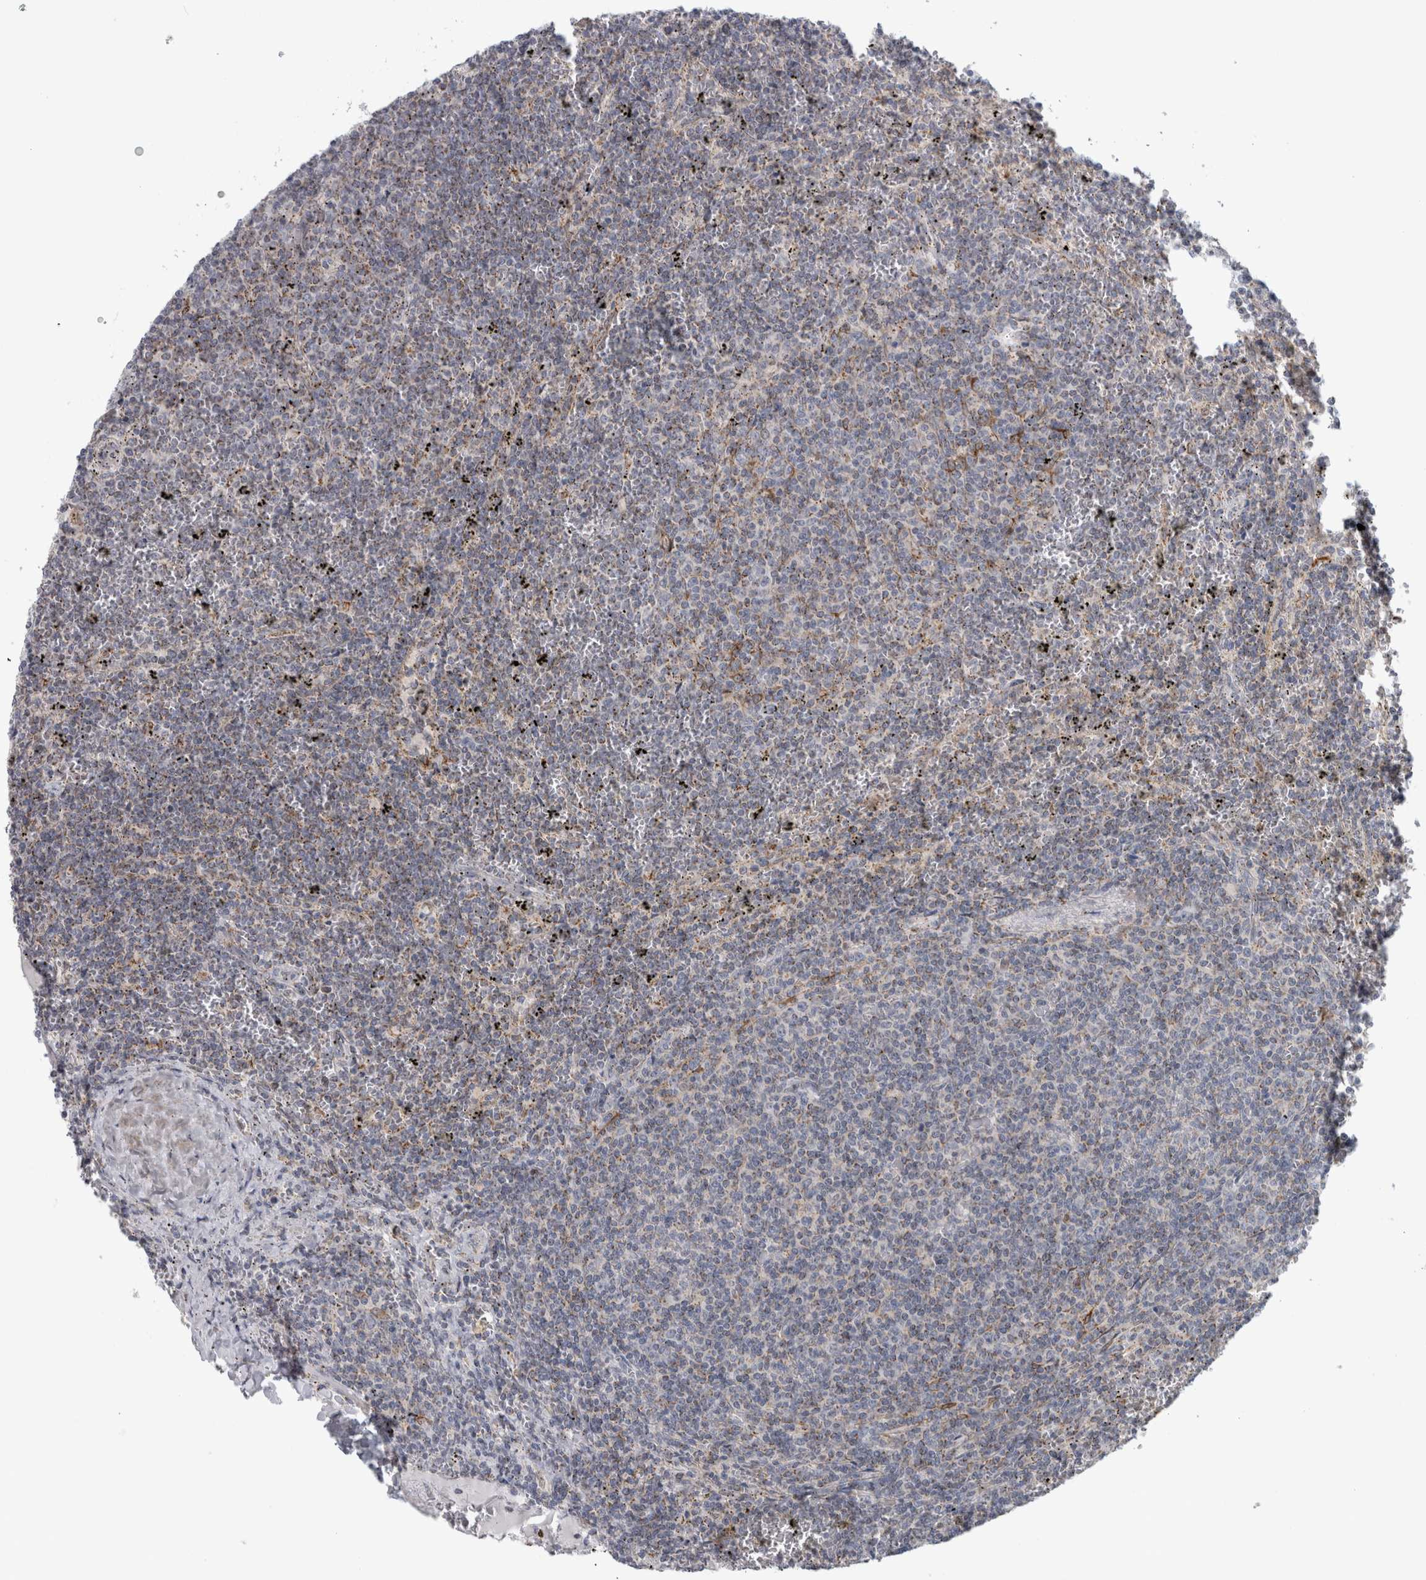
{"staining": {"intensity": "negative", "quantity": "none", "location": "none"}, "tissue": "lymphoma", "cell_type": "Tumor cells", "image_type": "cancer", "snomed": [{"axis": "morphology", "description": "Malignant lymphoma, non-Hodgkin's type, Low grade"}, {"axis": "topography", "description": "Spleen"}], "caption": "The immunohistochemistry micrograph has no significant expression in tumor cells of low-grade malignant lymphoma, non-Hodgkin's type tissue.", "gene": "RAB18", "patient": {"sex": "female", "age": 50}}